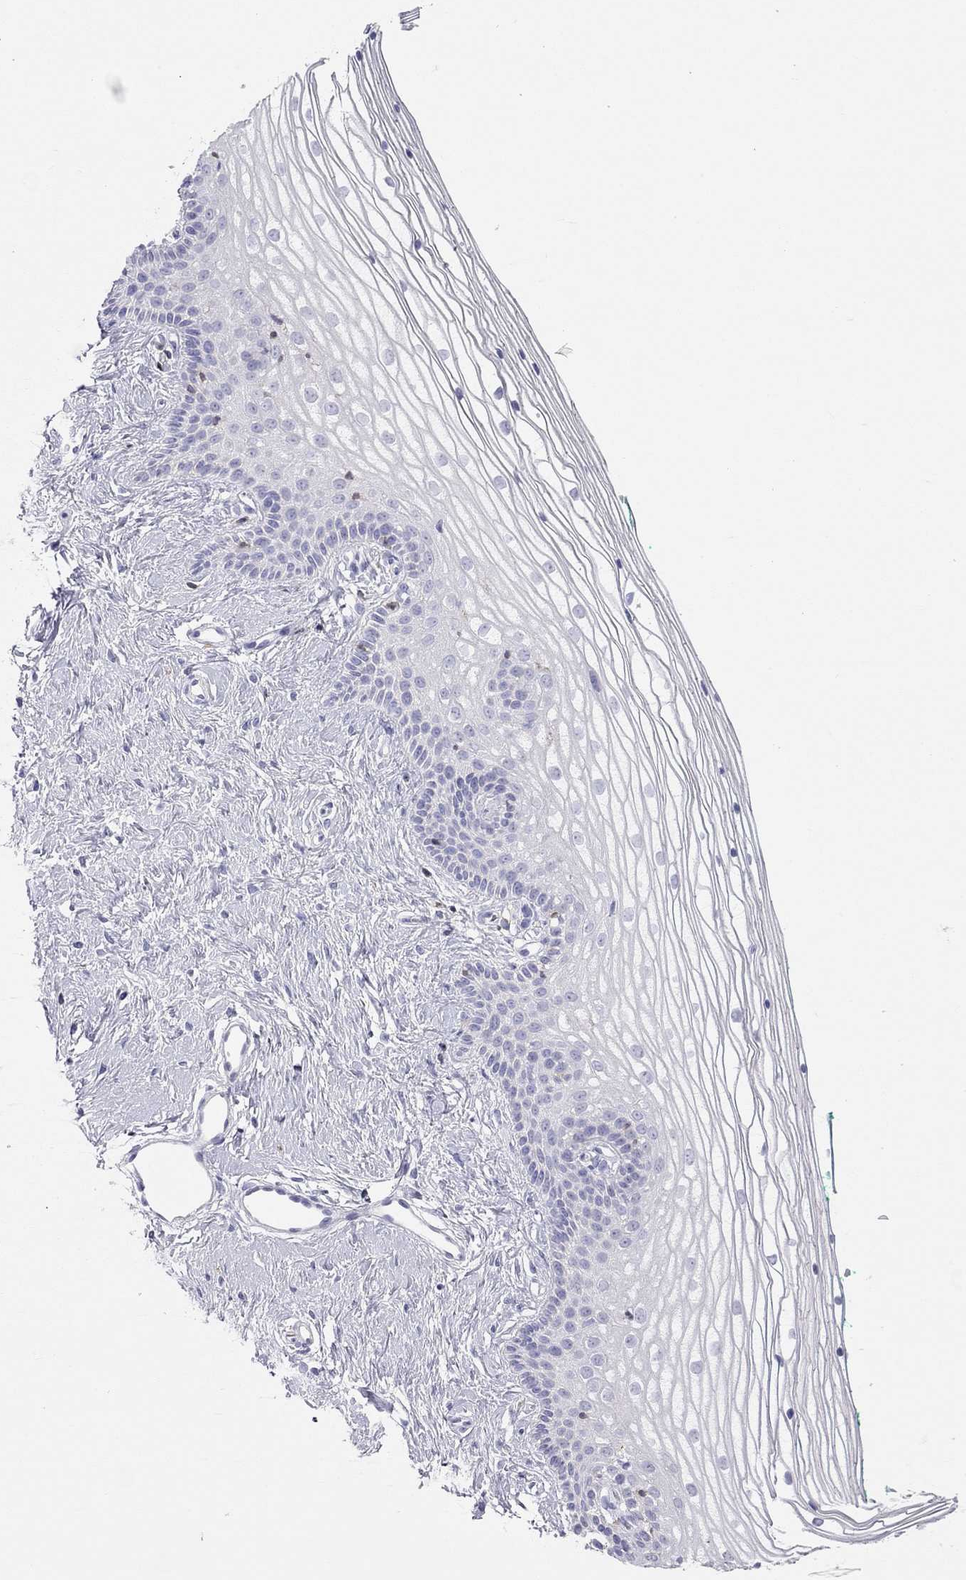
{"staining": {"intensity": "negative", "quantity": "none", "location": "none"}, "tissue": "vagina", "cell_type": "Squamous epithelial cells", "image_type": "normal", "snomed": [{"axis": "morphology", "description": "Normal tissue, NOS"}, {"axis": "topography", "description": "Vagina"}], "caption": "The histopathology image reveals no significant staining in squamous epithelial cells of vagina. (Stains: DAB (3,3'-diaminobenzidine) immunohistochemistry with hematoxylin counter stain, Microscopy: brightfield microscopy at high magnification).", "gene": "SH2D2A", "patient": {"sex": "female", "age": 36}}